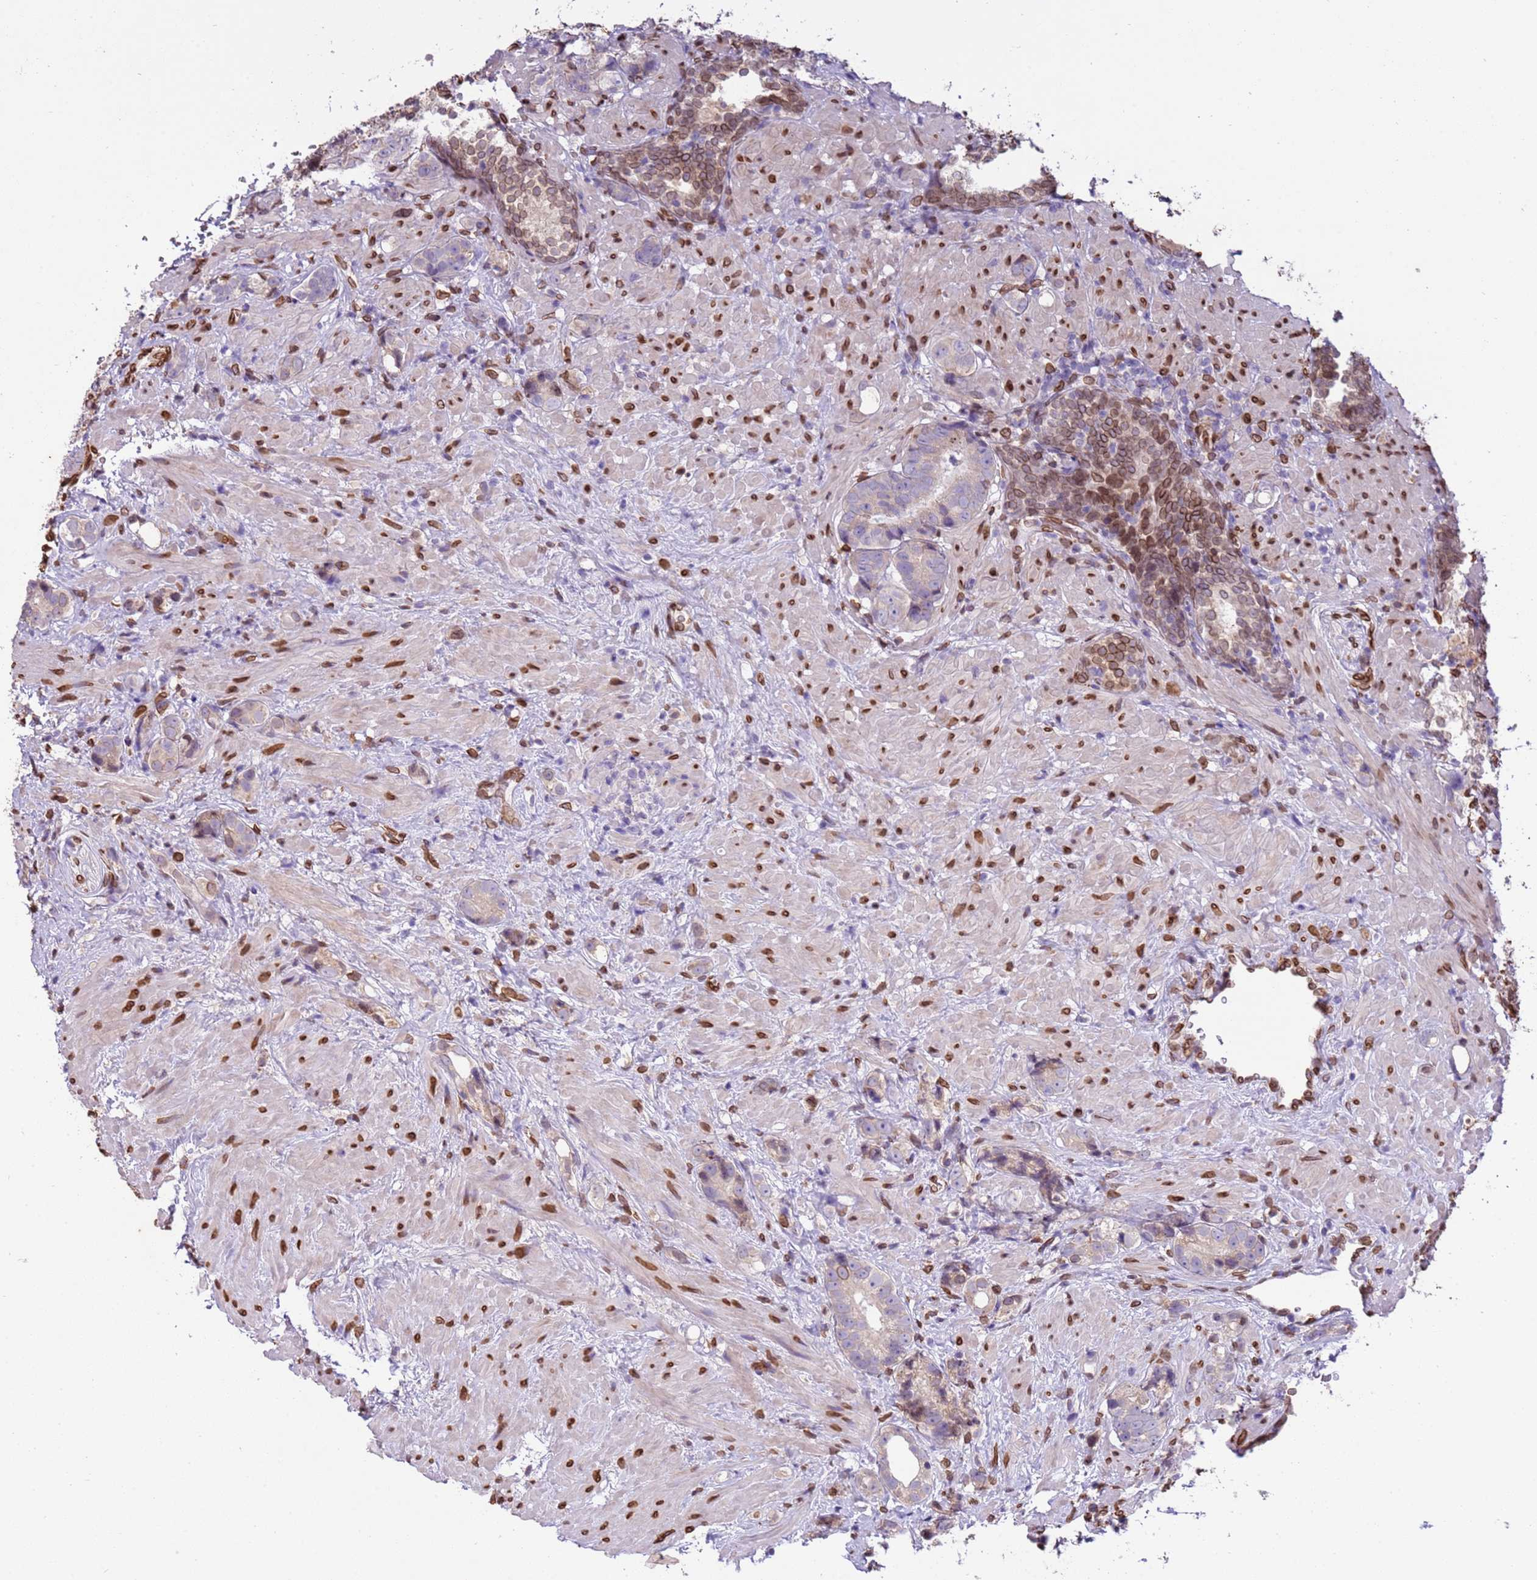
{"staining": {"intensity": "negative", "quantity": "none", "location": "none"}, "tissue": "prostate cancer", "cell_type": "Tumor cells", "image_type": "cancer", "snomed": [{"axis": "morphology", "description": "Adenocarcinoma, High grade"}, {"axis": "topography", "description": "Prostate"}], "caption": "DAB immunohistochemical staining of human prostate adenocarcinoma (high-grade) shows no significant staining in tumor cells. The staining was performed using DAB (3,3'-diaminobenzidine) to visualize the protein expression in brown, while the nuclei were stained in blue with hematoxylin (Magnification: 20x).", "gene": "TMEM47", "patient": {"sex": "male", "age": 63}}